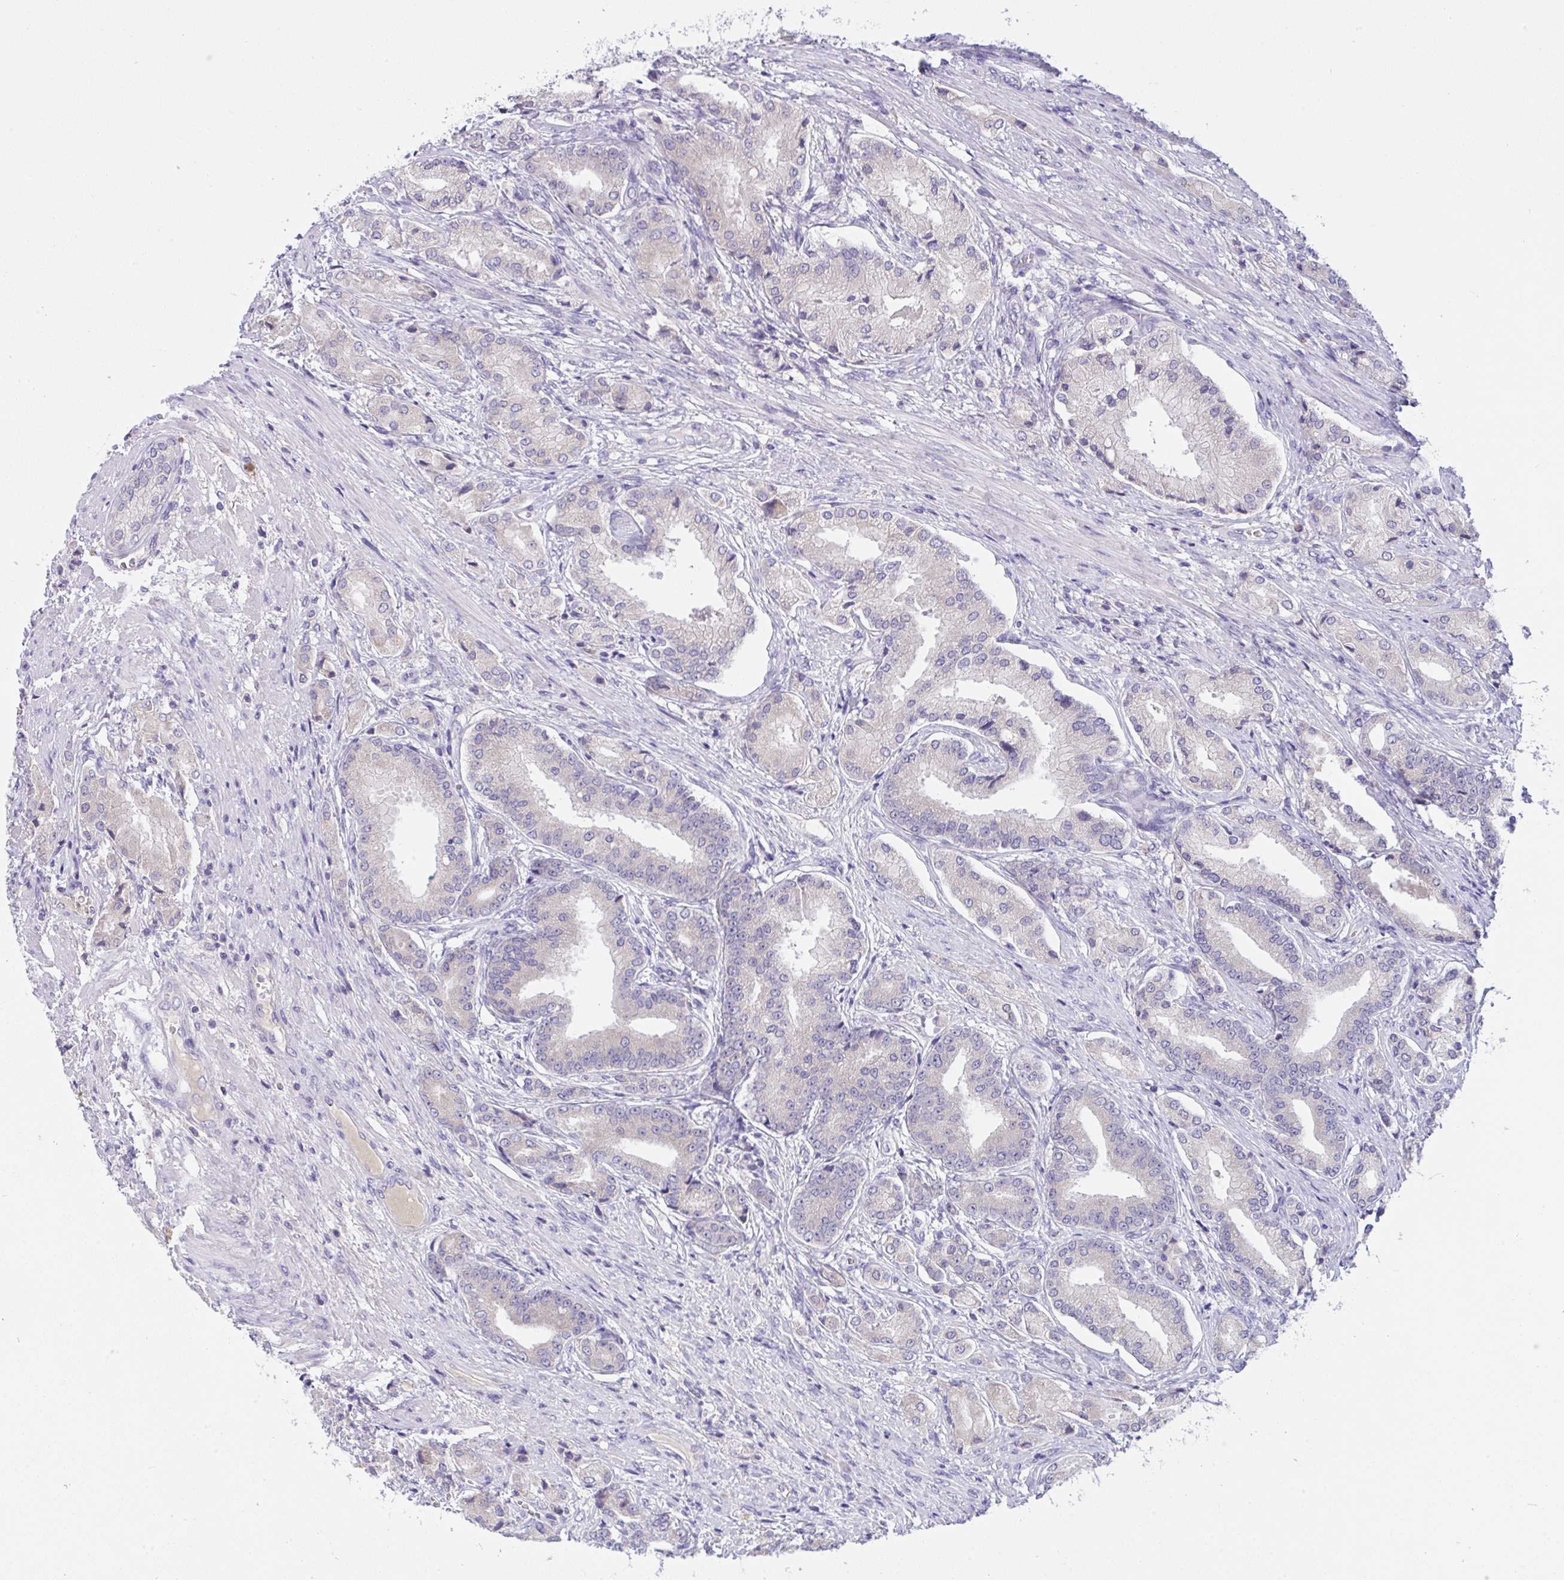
{"staining": {"intensity": "negative", "quantity": "none", "location": "none"}, "tissue": "prostate cancer", "cell_type": "Tumor cells", "image_type": "cancer", "snomed": [{"axis": "morphology", "description": "Adenocarcinoma, High grade"}, {"axis": "topography", "description": "Prostate and seminal vesicle, NOS"}], "caption": "Adenocarcinoma (high-grade) (prostate) was stained to show a protein in brown. There is no significant positivity in tumor cells. Nuclei are stained in blue.", "gene": "TMEM41A", "patient": {"sex": "male", "age": 61}}